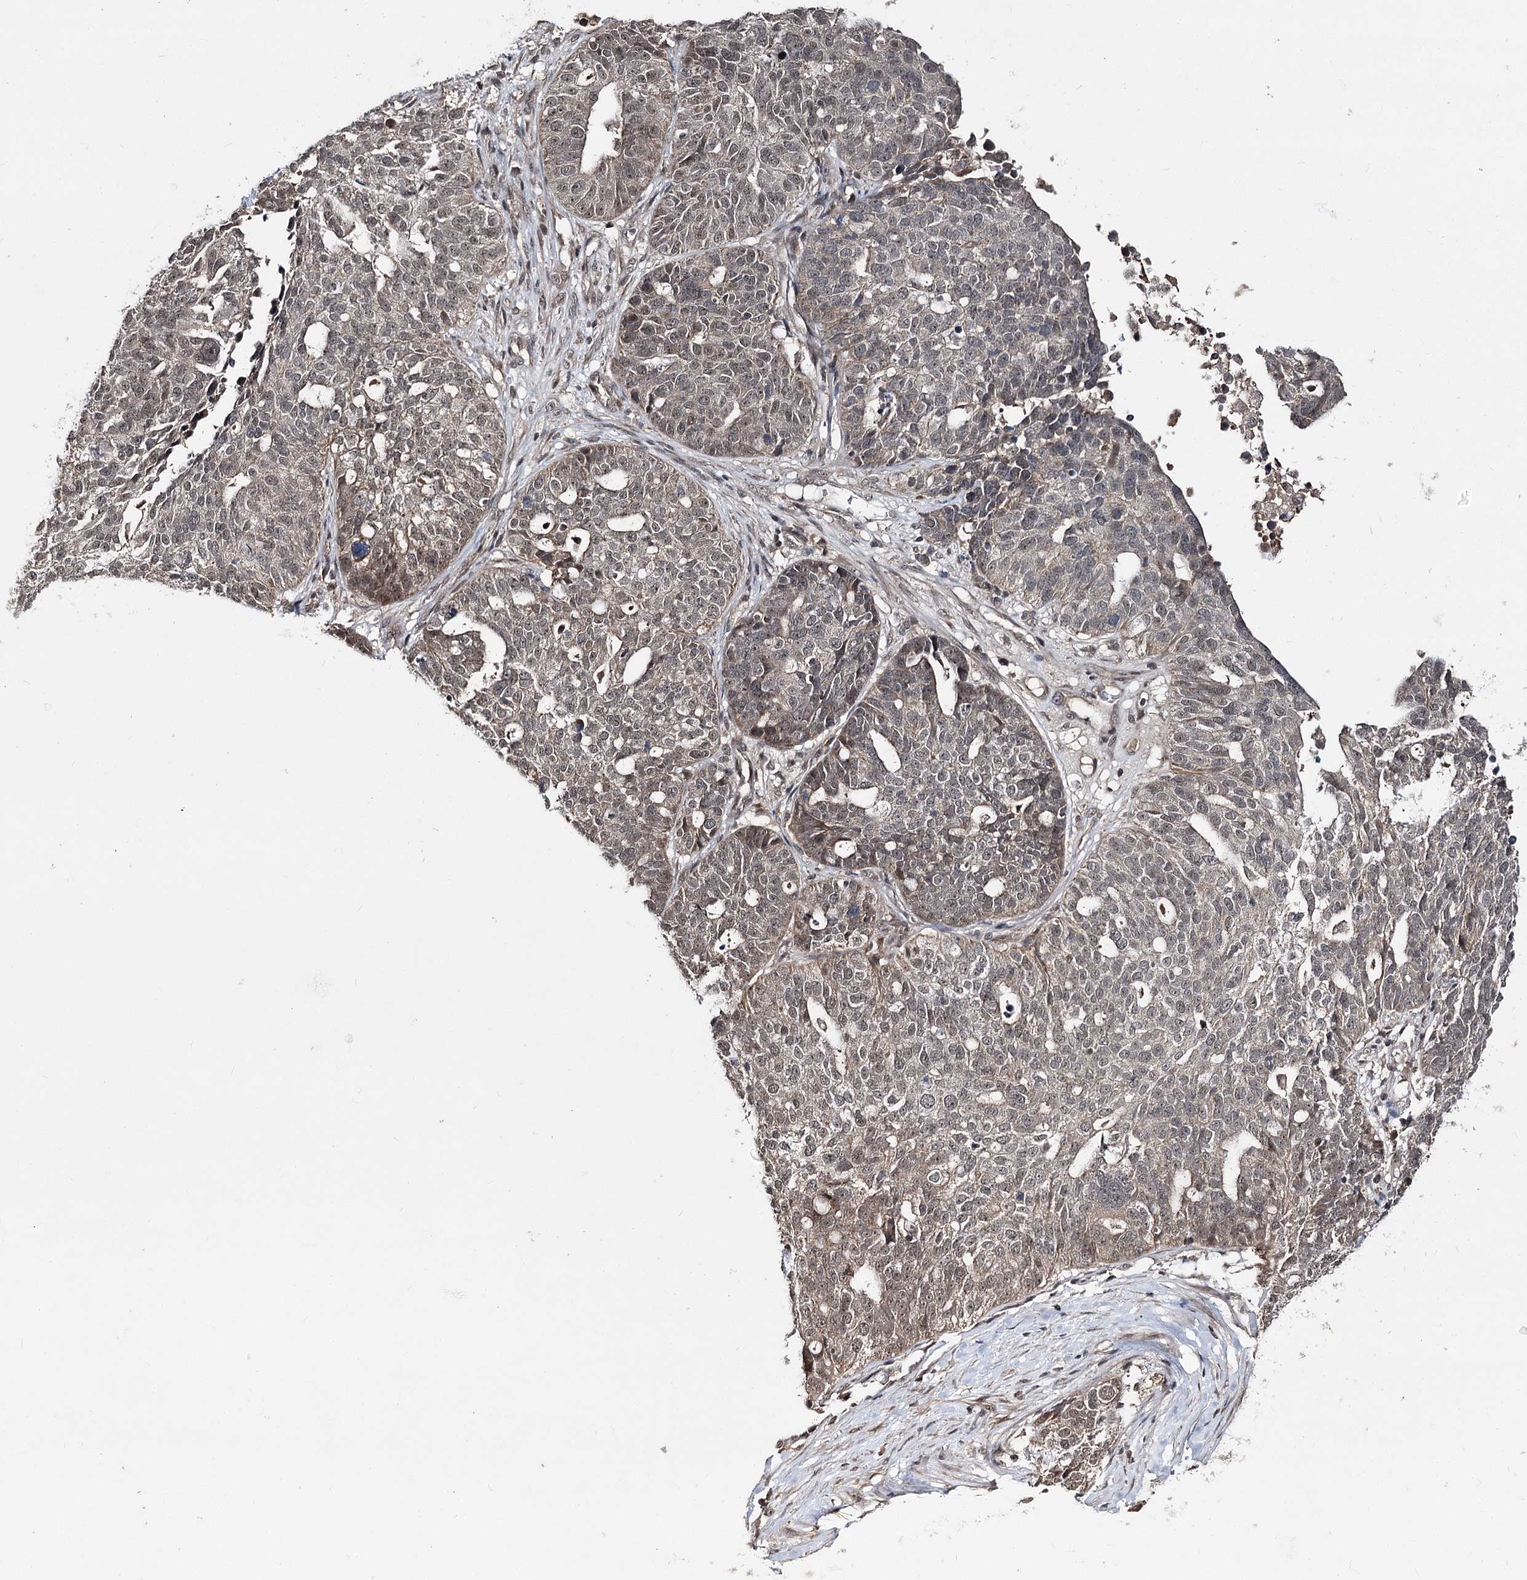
{"staining": {"intensity": "weak", "quantity": "25%-75%", "location": "cytoplasmic/membranous,nuclear"}, "tissue": "ovarian cancer", "cell_type": "Tumor cells", "image_type": "cancer", "snomed": [{"axis": "morphology", "description": "Cystadenocarcinoma, serous, NOS"}, {"axis": "topography", "description": "Ovary"}], "caption": "Immunohistochemistry micrograph of human ovarian serous cystadenocarcinoma stained for a protein (brown), which displays low levels of weak cytoplasmic/membranous and nuclear positivity in about 25%-75% of tumor cells.", "gene": "FAM53B", "patient": {"sex": "female", "age": 59}}